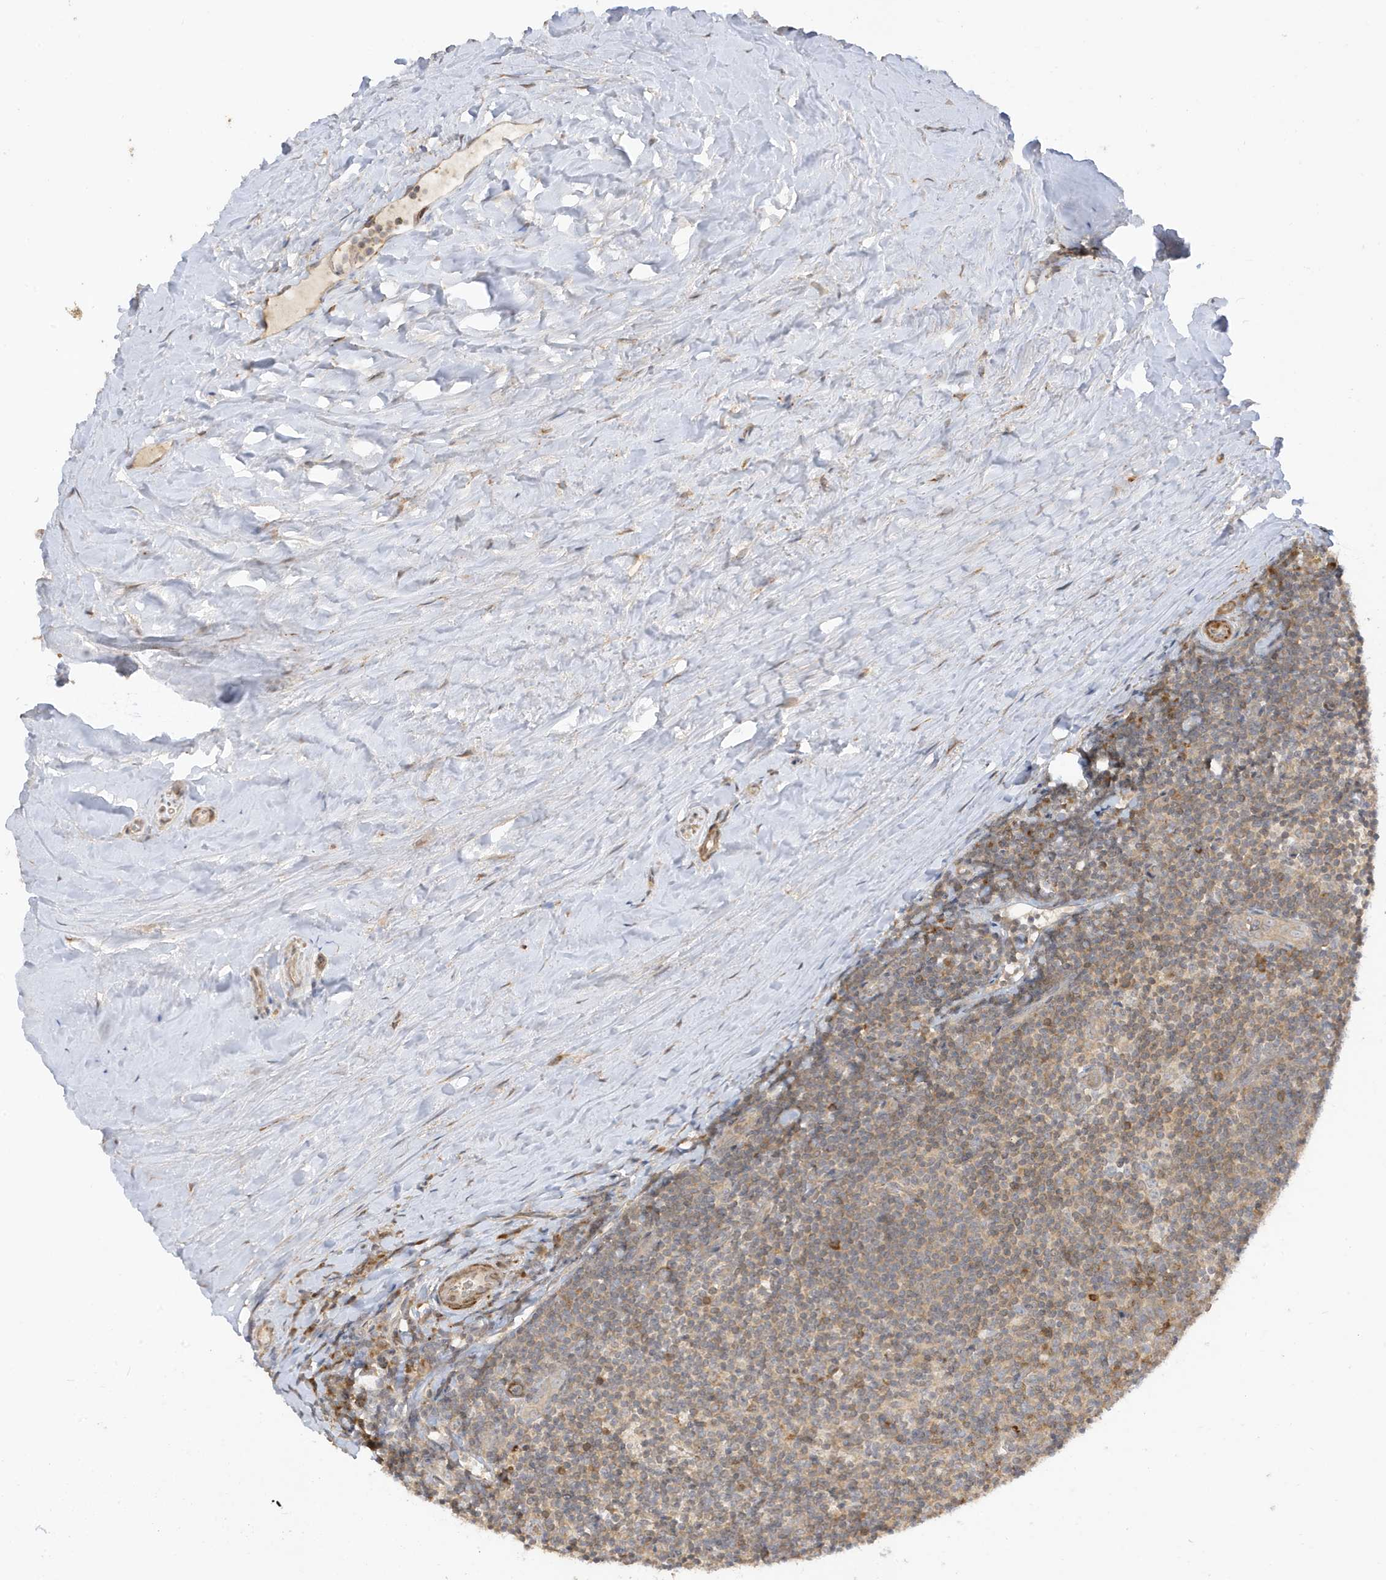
{"staining": {"intensity": "moderate", "quantity": "<25%", "location": "cytoplasmic/membranous"}, "tissue": "tonsil", "cell_type": "Germinal center cells", "image_type": "normal", "snomed": [{"axis": "morphology", "description": "Normal tissue, NOS"}, {"axis": "topography", "description": "Tonsil"}], "caption": "Moderate cytoplasmic/membranous protein staining is appreciated in about <25% of germinal center cells in tonsil. Nuclei are stained in blue.", "gene": "TAB3", "patient": {"sex": "male", "age": 27}}